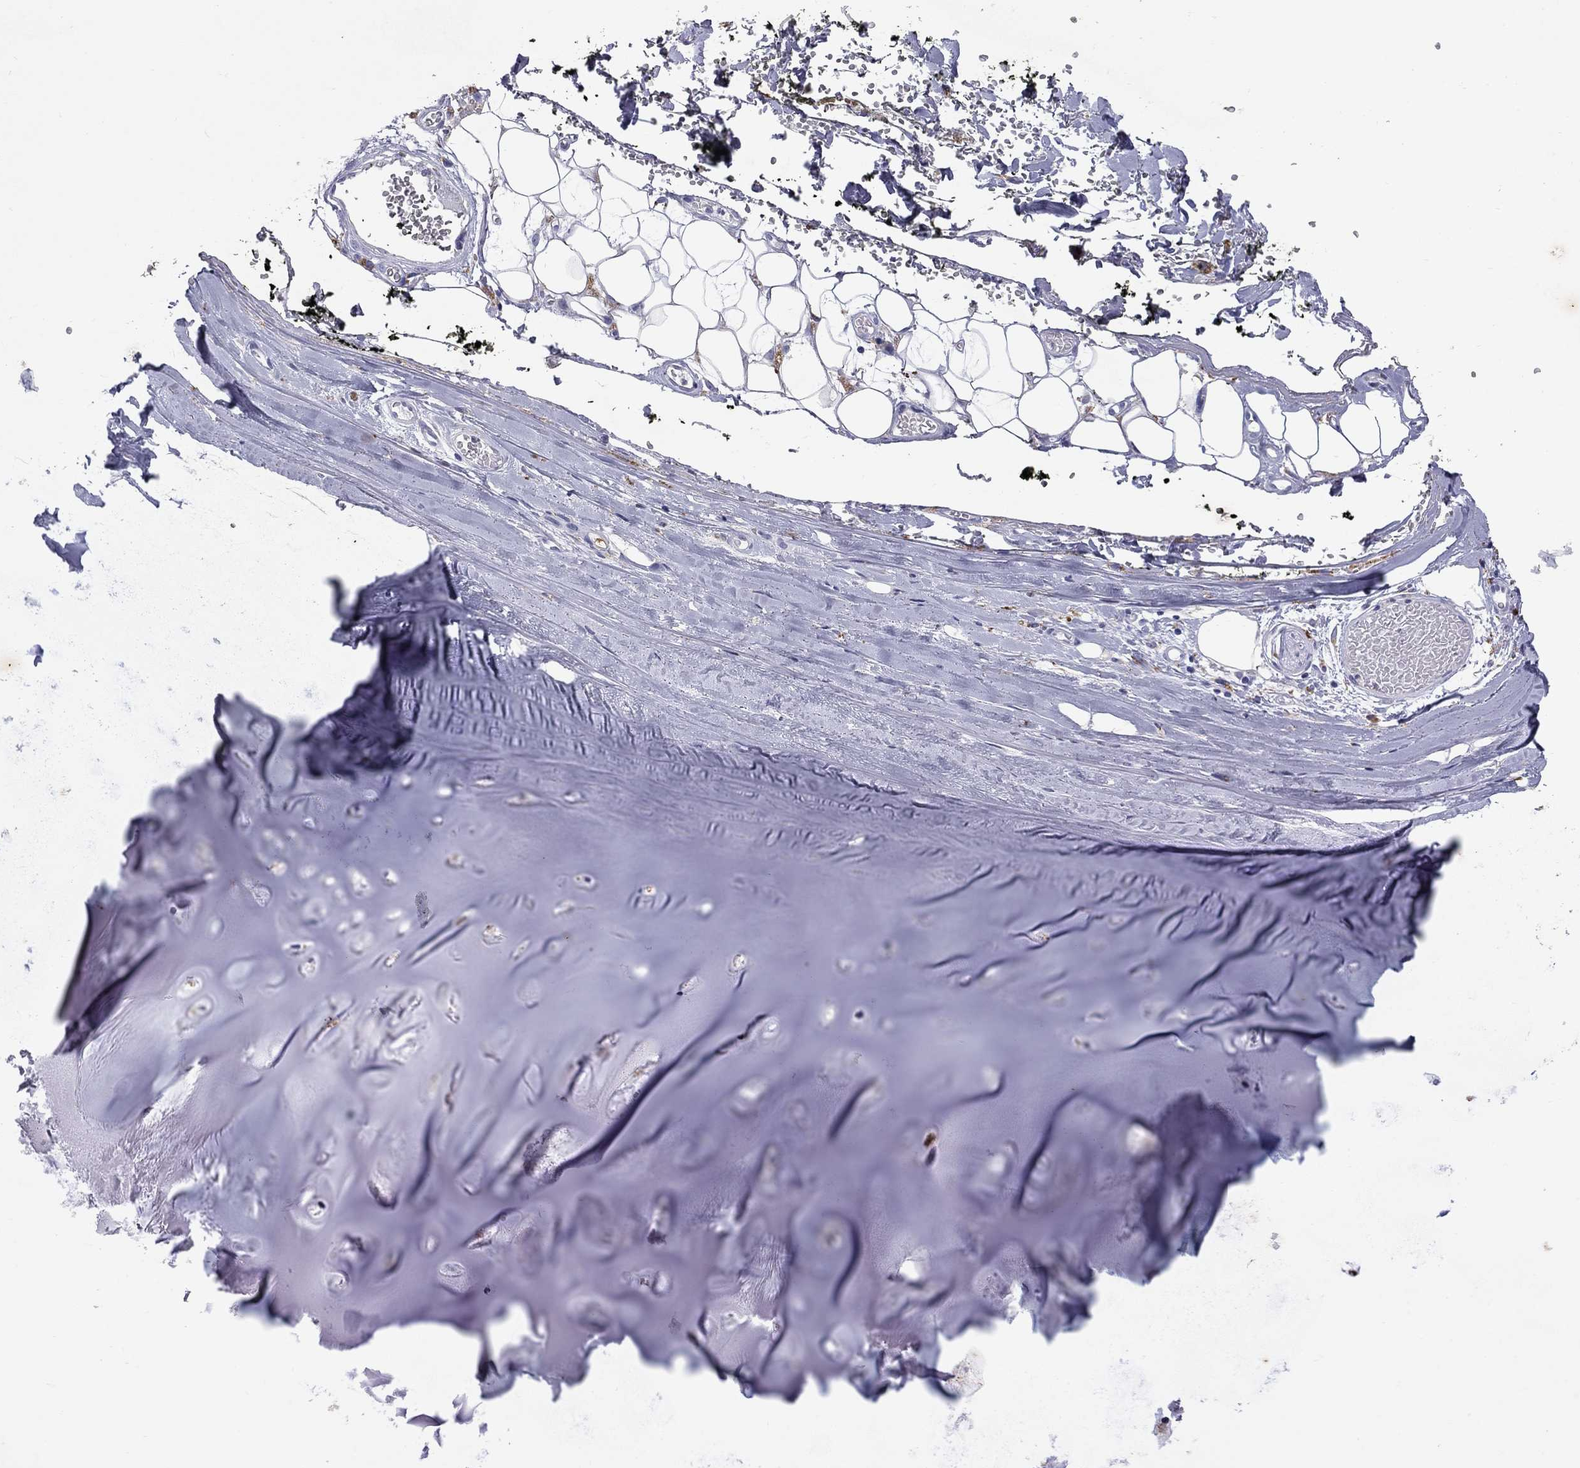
{"staining": {"intensity": "negative", "quantity": "none", "location": "none"}, "tissue": "adipose tissue", "cell_type": "Adipocytes", "image_type": "normal", "snomed": [{"axis": "morphology", "description": "Normal tissue, NOS"}, {"axis": "topography", "description": "Cartilage tissue"}], "caption": "The histopathology image displays no significant positivity in adipocytes of adipose tissue.", "gene": "MADCAM1", "patient": {"sex": "male", "age": 81}}